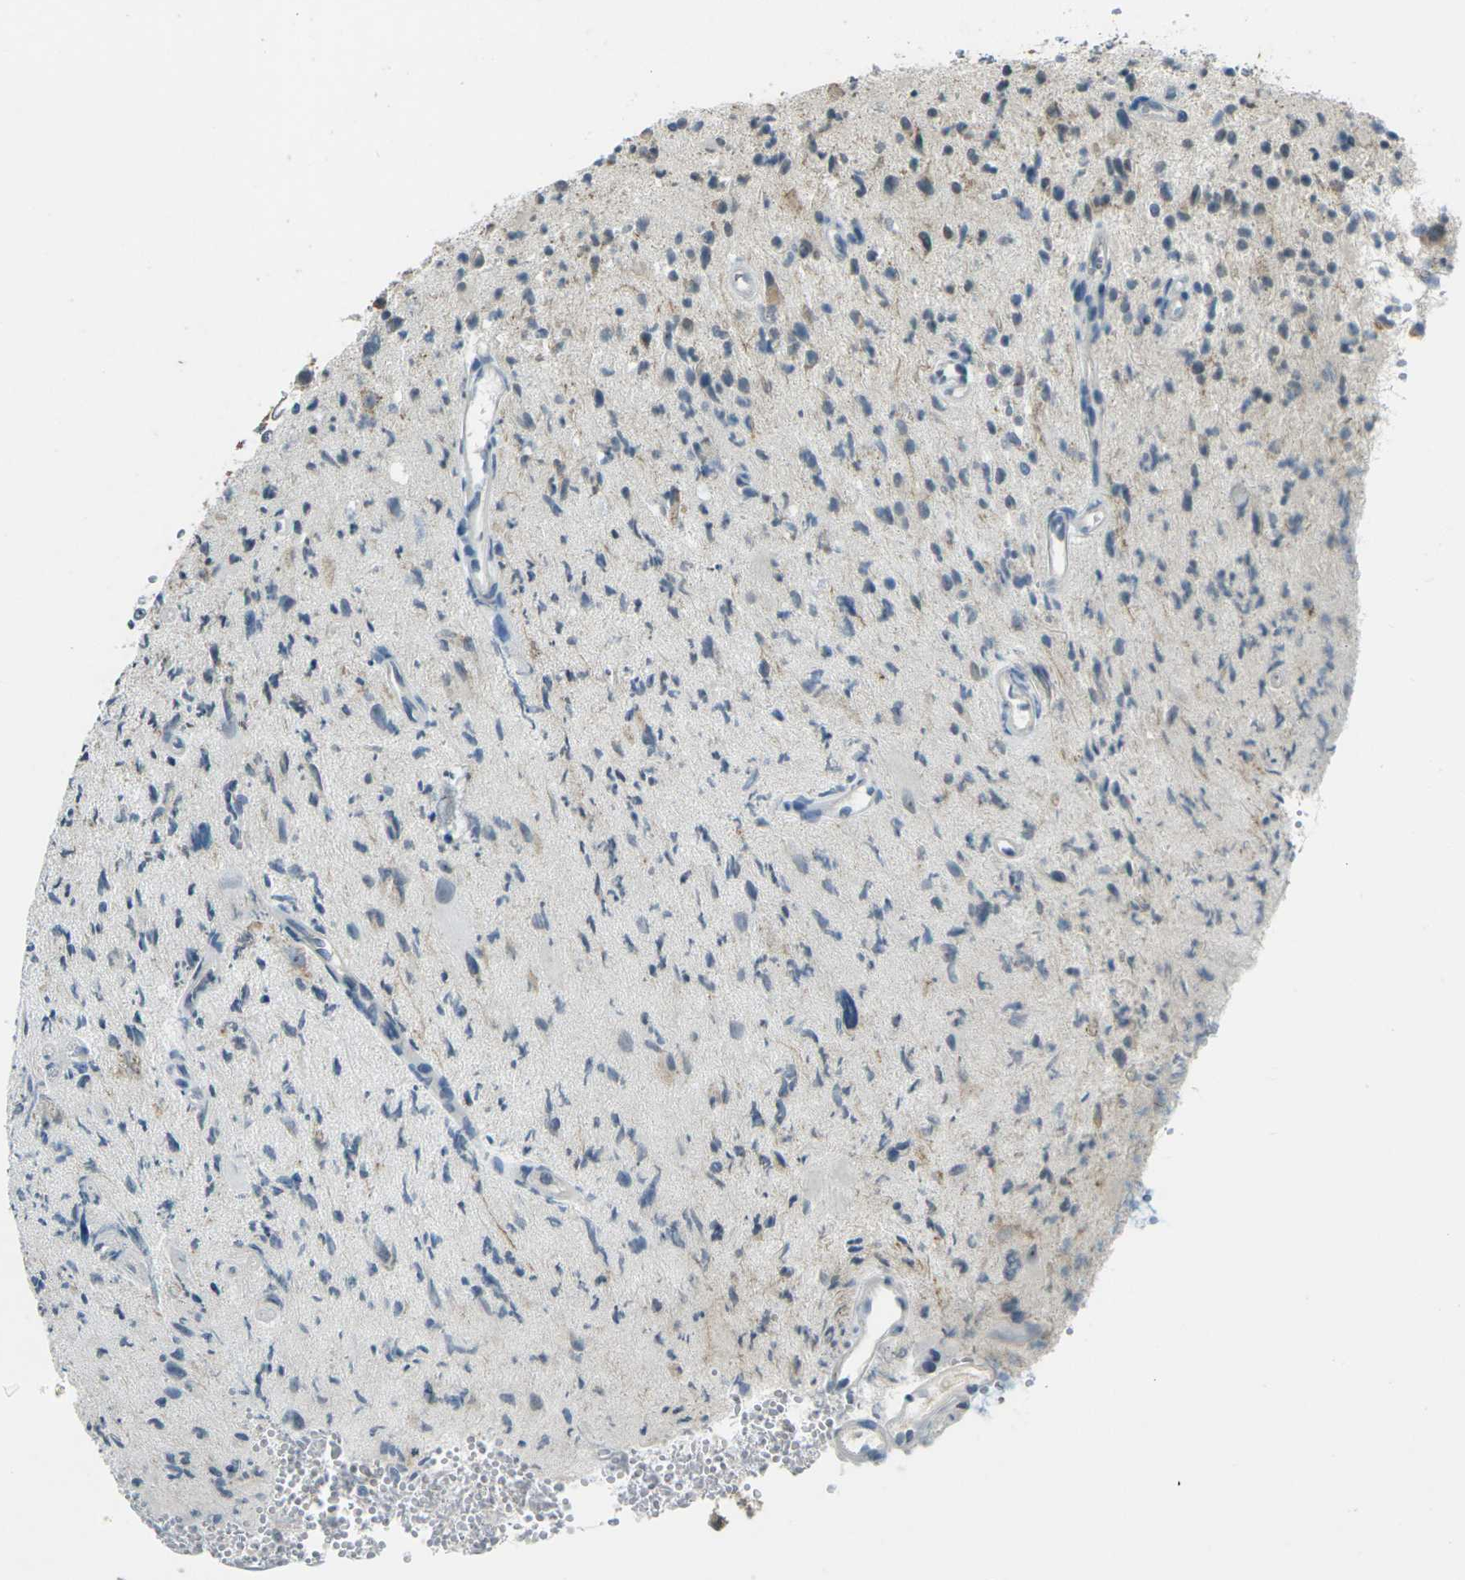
{"staining": {"intensity": "moderate", "quantity": ">75%", "location": "cytoplasmic/membranous"}, "tissue": "glioma", "cell_type": "Tumor cells", "image_type": "cancer", "snomed": [{"axis": "morphology", "description": "Glioma, malignant, High grade"}, {"axis": "topography", "description": "Brain"}], "caption": "Immunohistochemical staining of glioma shows medium levels of moderate cytoplasmic/membranous expression in about >75% of tumor cells.", "gene": "SPTBN2", "patient": {"sex": "male", "age": 48}}